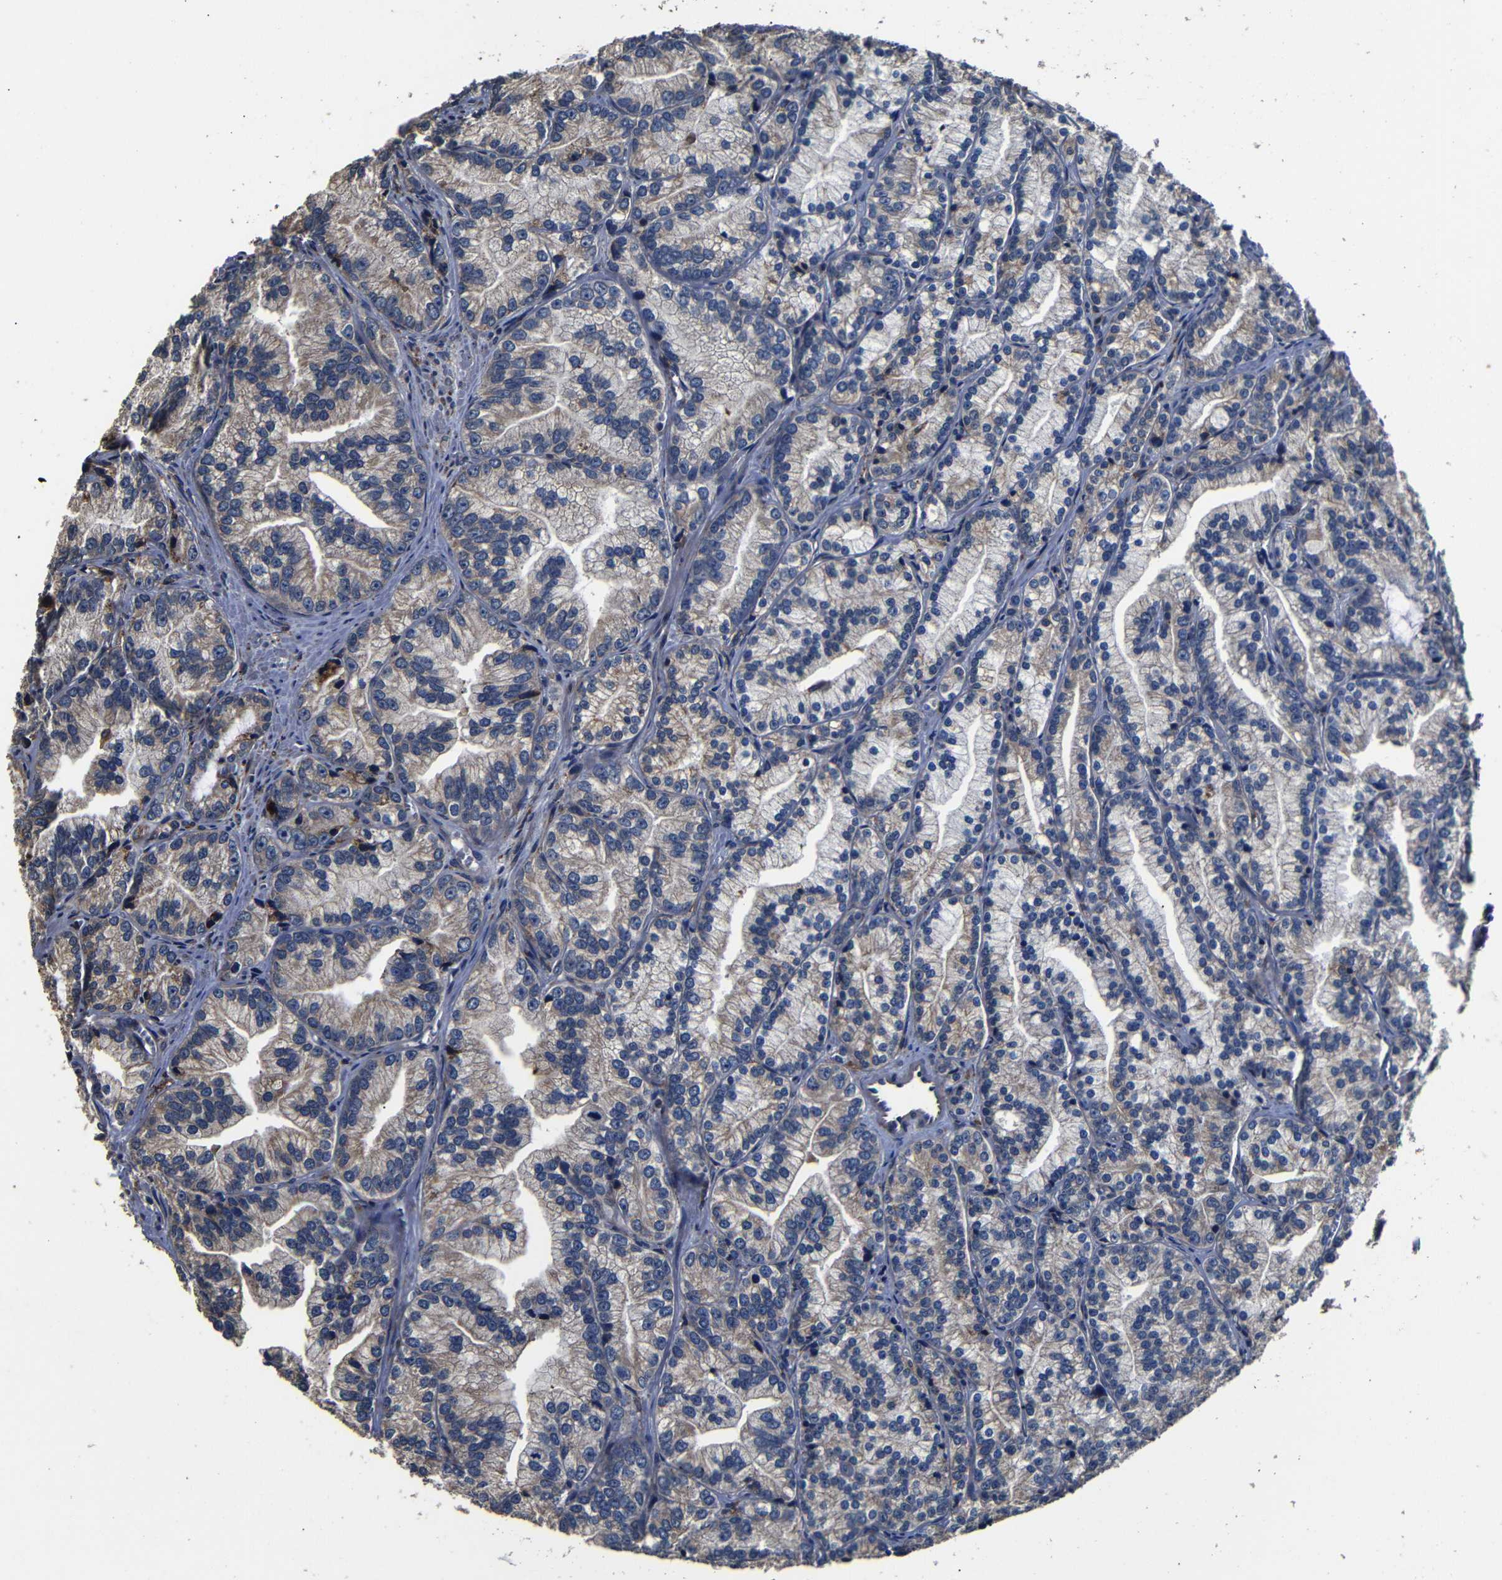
{"staining": {"intensity": "negative", "quantity": "none", "location": "none"}, "tissue": "prostate cancer", "cell_type": "Tumor cells", "image_type": "cancer", "snomed": [{"axis": "morphology", "description": "Adenocarcinoma, Low grade"}, {"axis": "topography", "description": "Prostate"}], "caption": "Immunohistochemistry (IHC) photomicrograph of prostate cancer (low-grade adenocarcinoma) stained for a protein (brown), which shows no staining in tumor cells.", "gene": "SCN9A", "patient": {"sex": "male", "age": 89}}